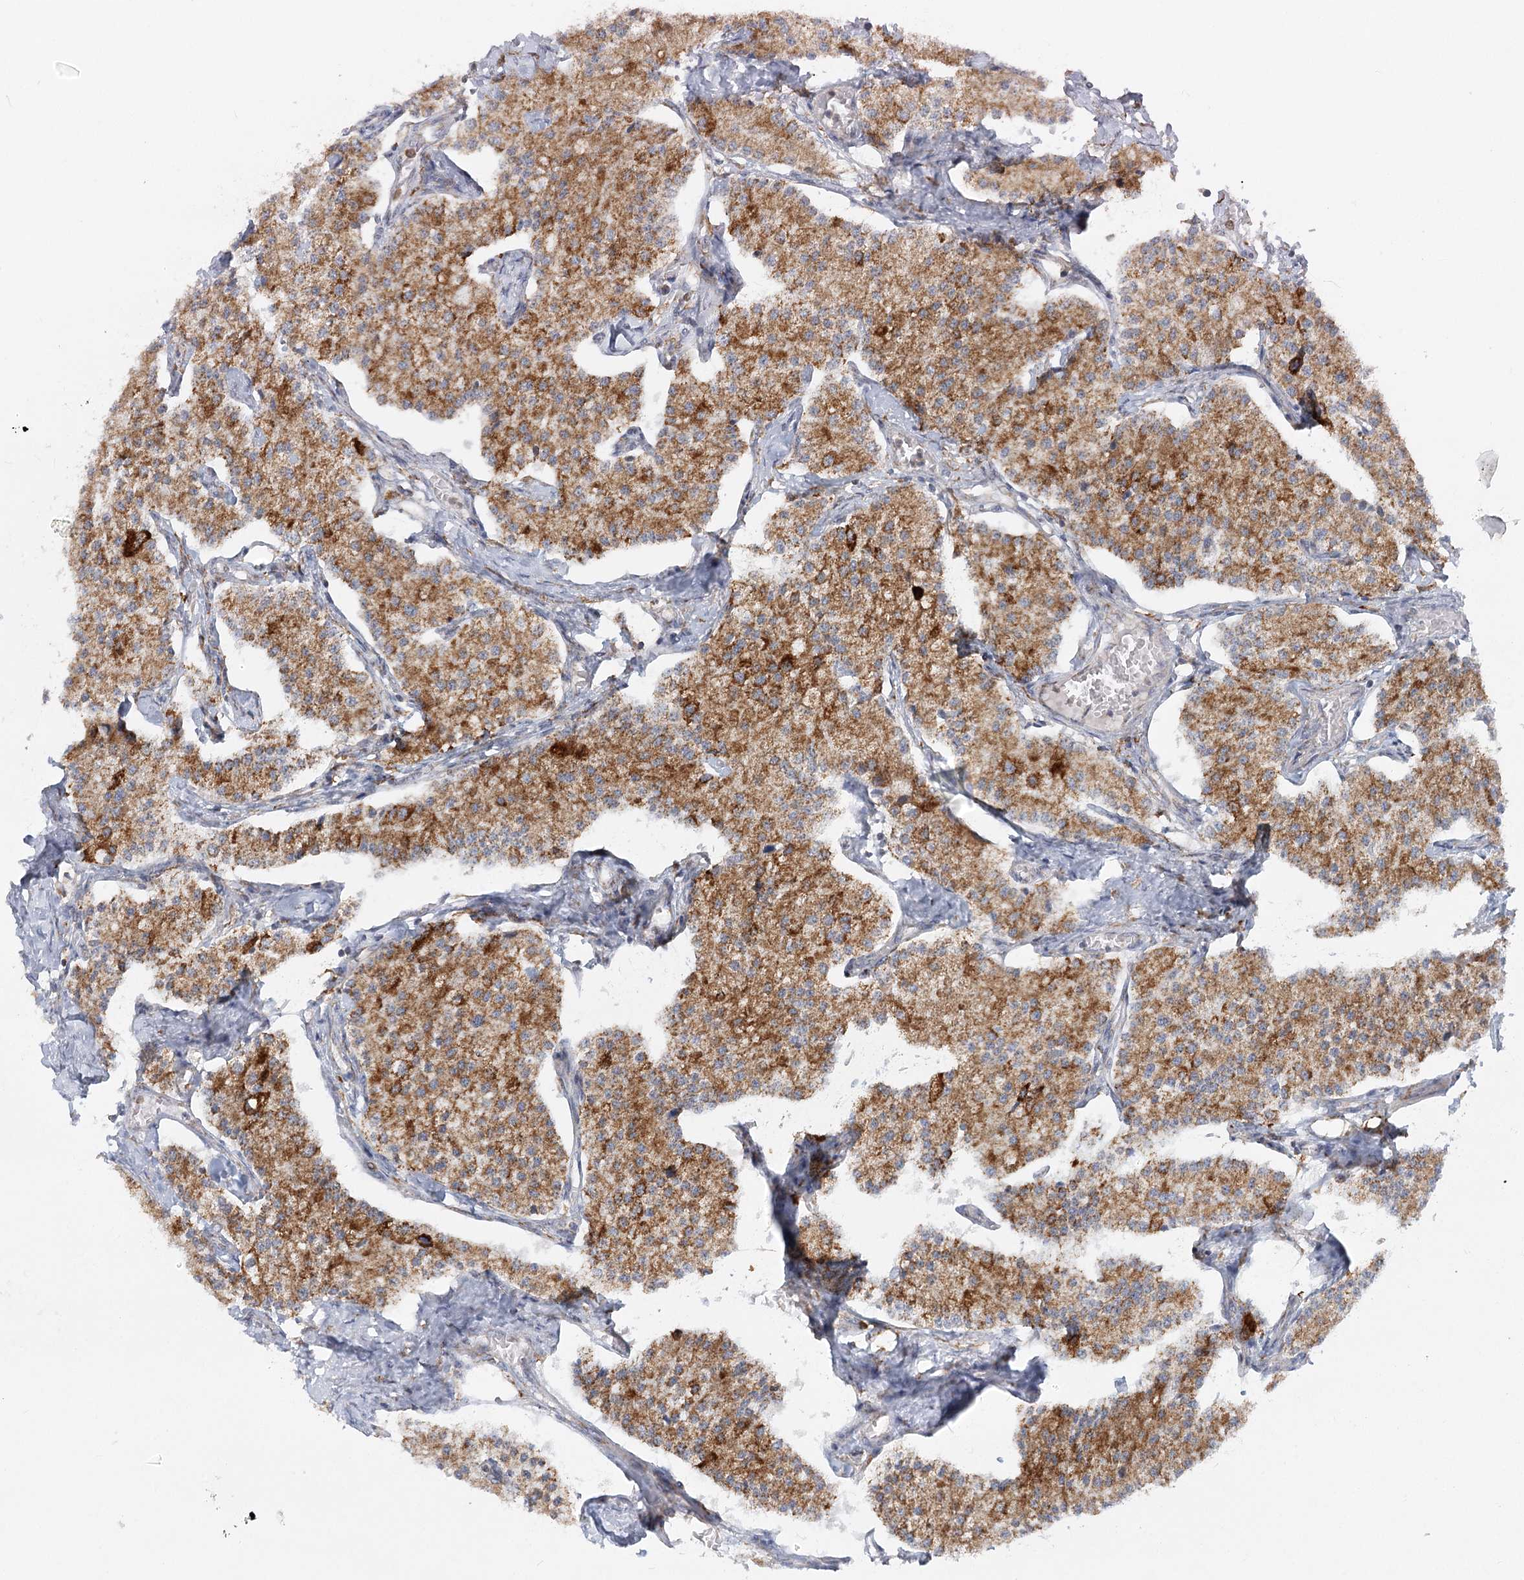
{"staining": {"intensity": "moderate", "quantity": ">75%", "location": "cytoplasmic/membranous"}, "tissue": "carcinoid", "cell_type": "Tumor cells", "image_type": "cancer", "snomed": [{"axis": "morphology", "description": "Carcinoid, malignant, NOS"}, {"axis": "topography", "description": "Colon"}], "caption": "Human carcinoid (malignant) stained with a protein marker demonstrates moderate staining in tumor cells.", "gene": "TAS1R1", "patient": {"sex": "female", "age": 52}}